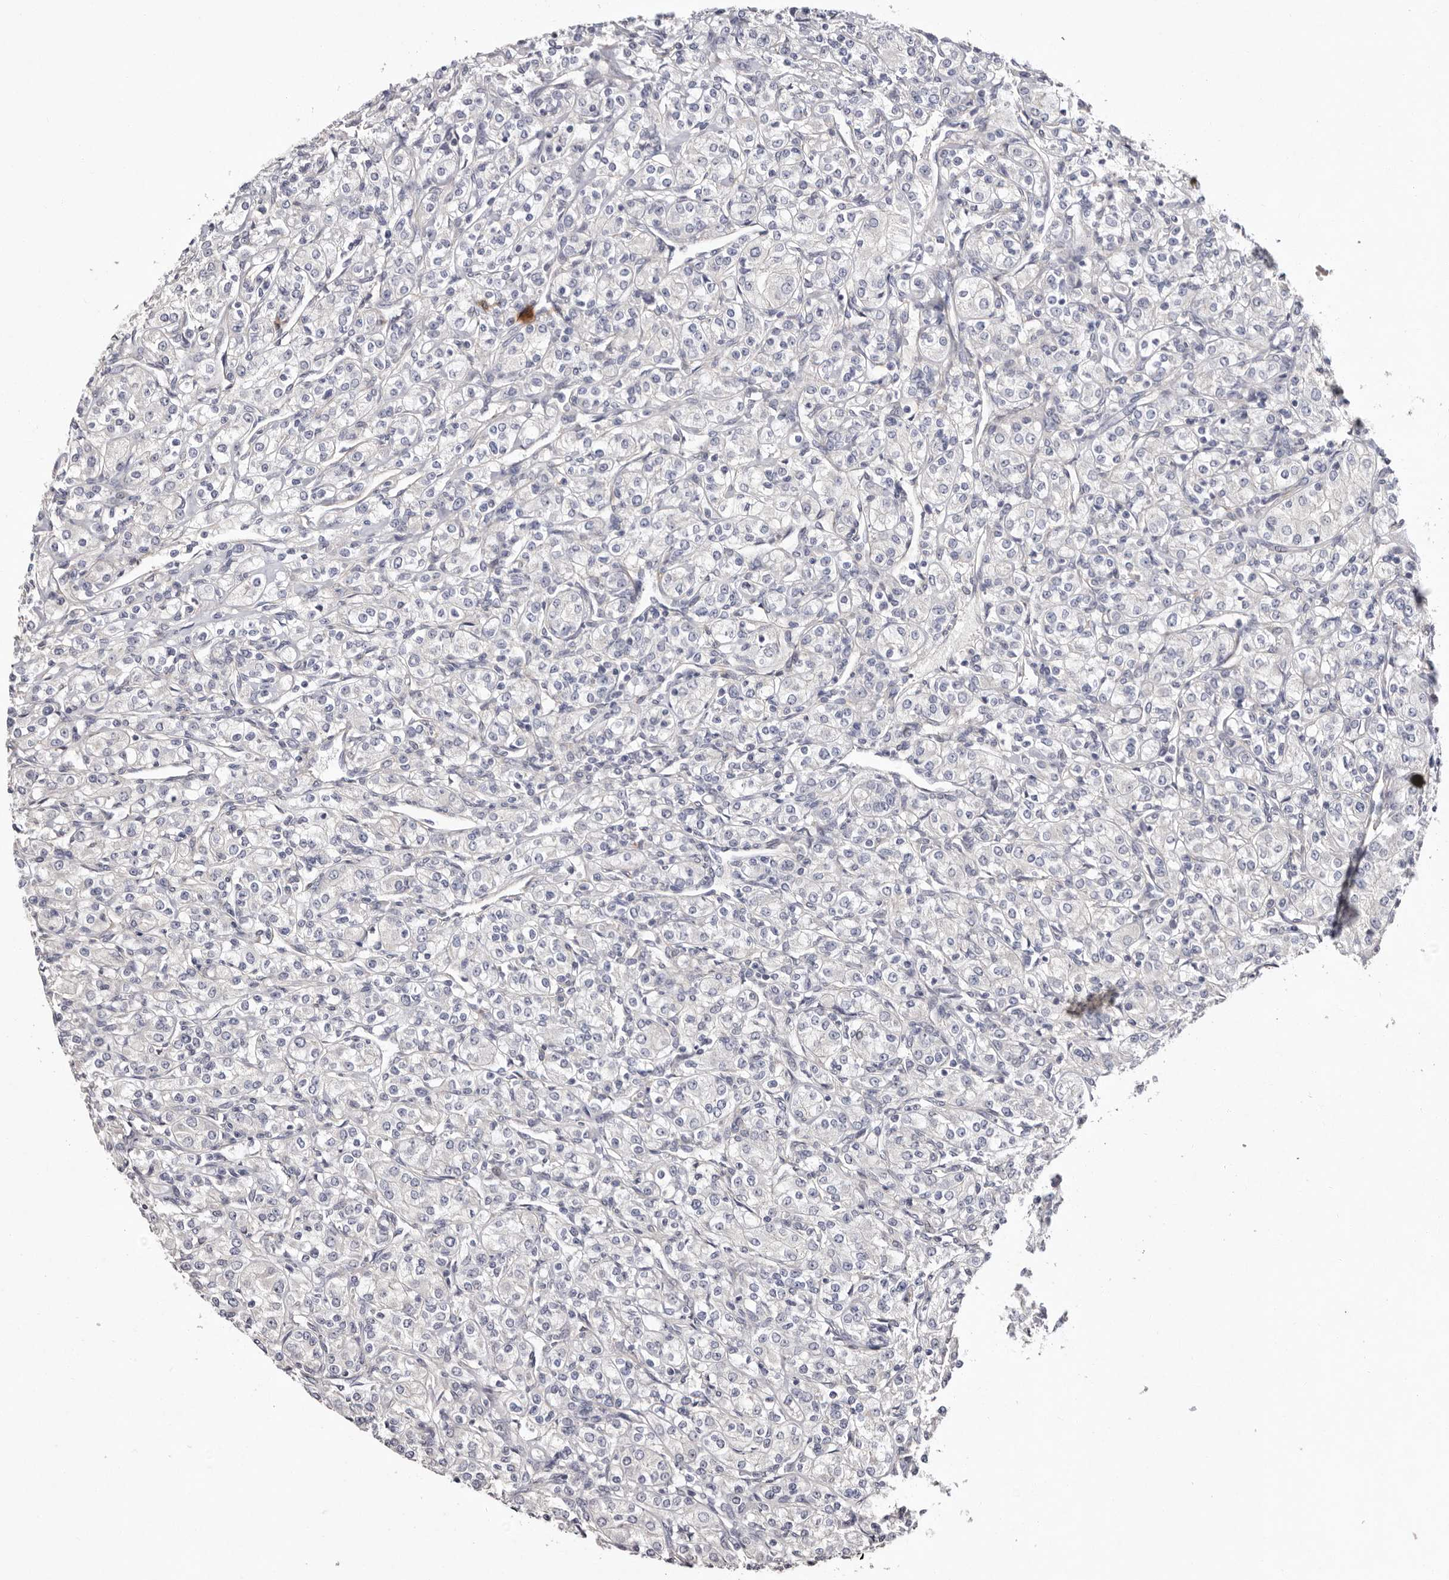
{"staining": {"intensity": "negative", "quantity": "none", "location": "none"}, "tissue": "renal cancer", "cell_type": "Tumor cells", "image_type": "cancer", "snomed": [{"axis": "morphology", "description": "Adenocarcinoma, NOS"}, {"axis": "topography", "description": "Kidney"}], "caption": "DAB immunohistochemical staining of human adenocarcinoma (renal) reveals no significant staining in tumor cells.", "gene": "FAM167B", "patient": {"sex": "male", "age": 77}}